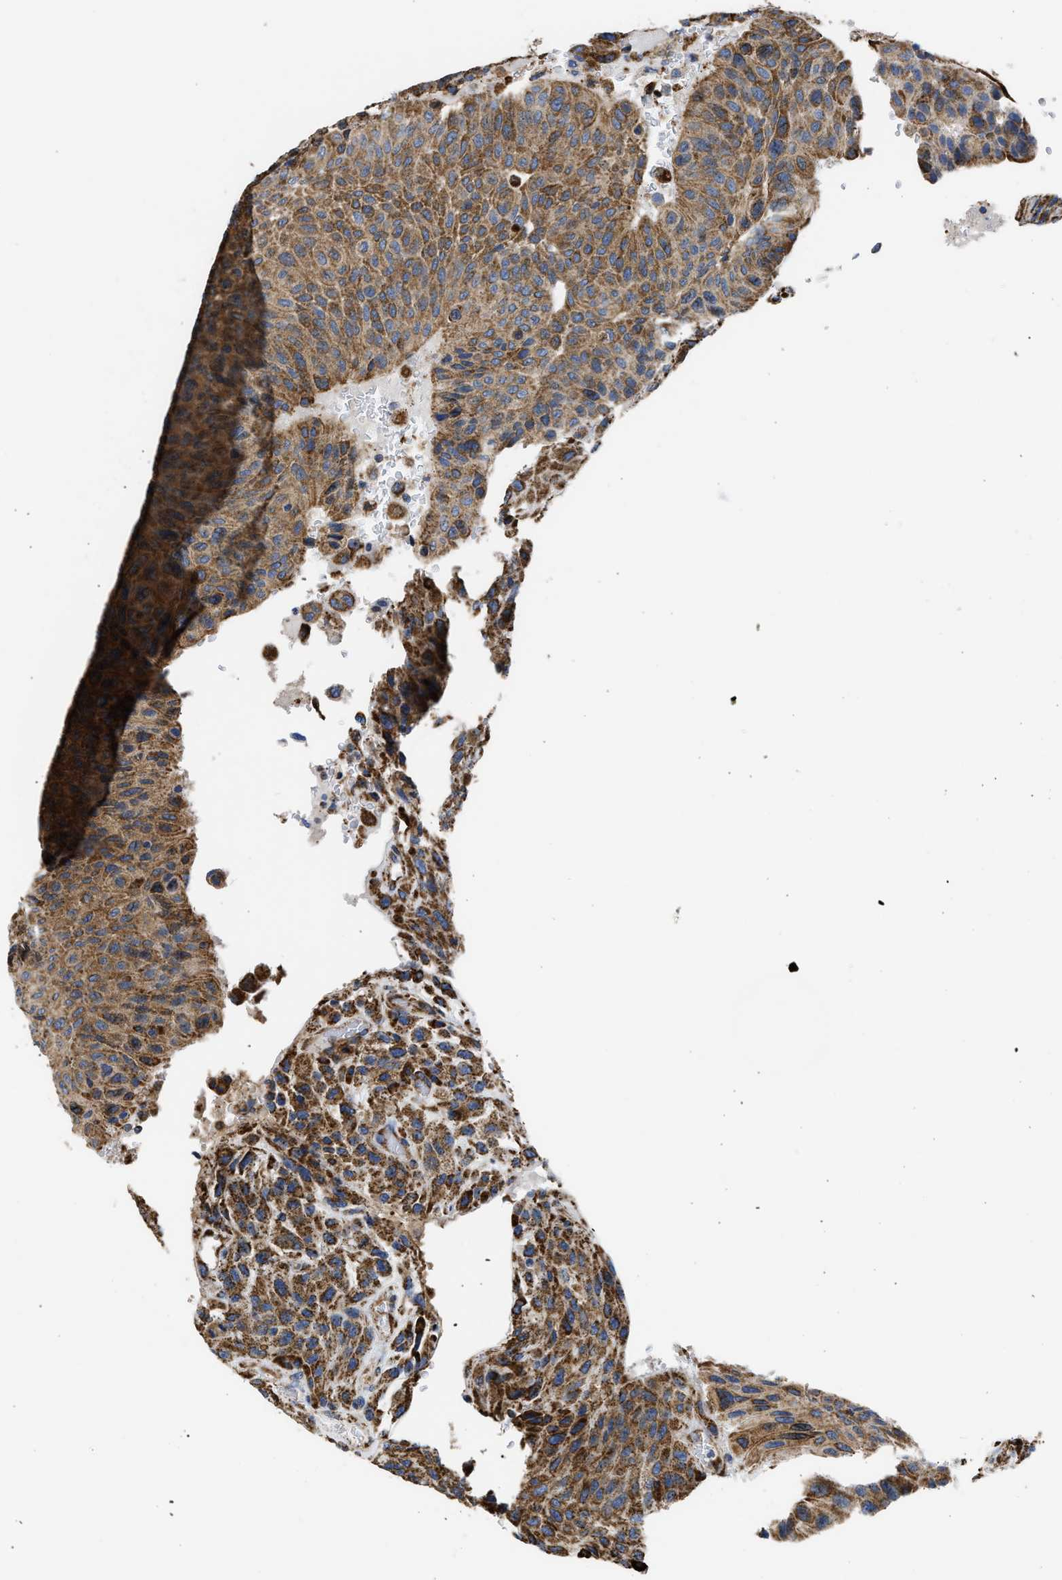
{"staining": {"intensity": "moderate", "quantity": ">75%", "location": "cytoplasmic/membranous"}, "tissue": "urothelial cancer", "cell_type": "Tumor cells", "image_type": "cancer", "snomed": [{"axis": "morphology", "description": "Urothelial carcinoma, High grade"}, {"axis": "topography", "description": "Urinary bladder"}], "caption": "Immunohistochemical staining of human high-grade urothelial carcinoma reveals medium levels of moderate cytoplasmic/membranous protein positivity in approximately >75% of tumor cells. The staining was performed using DAB (3,3'-diaminobenzidine) to visualize the protein expression in brown, while the nuclei were stained in blue with hematoxylin (Magnification: 20x).", "gene": "CYCS", "patient": {"sex": "male", "age": 66}}